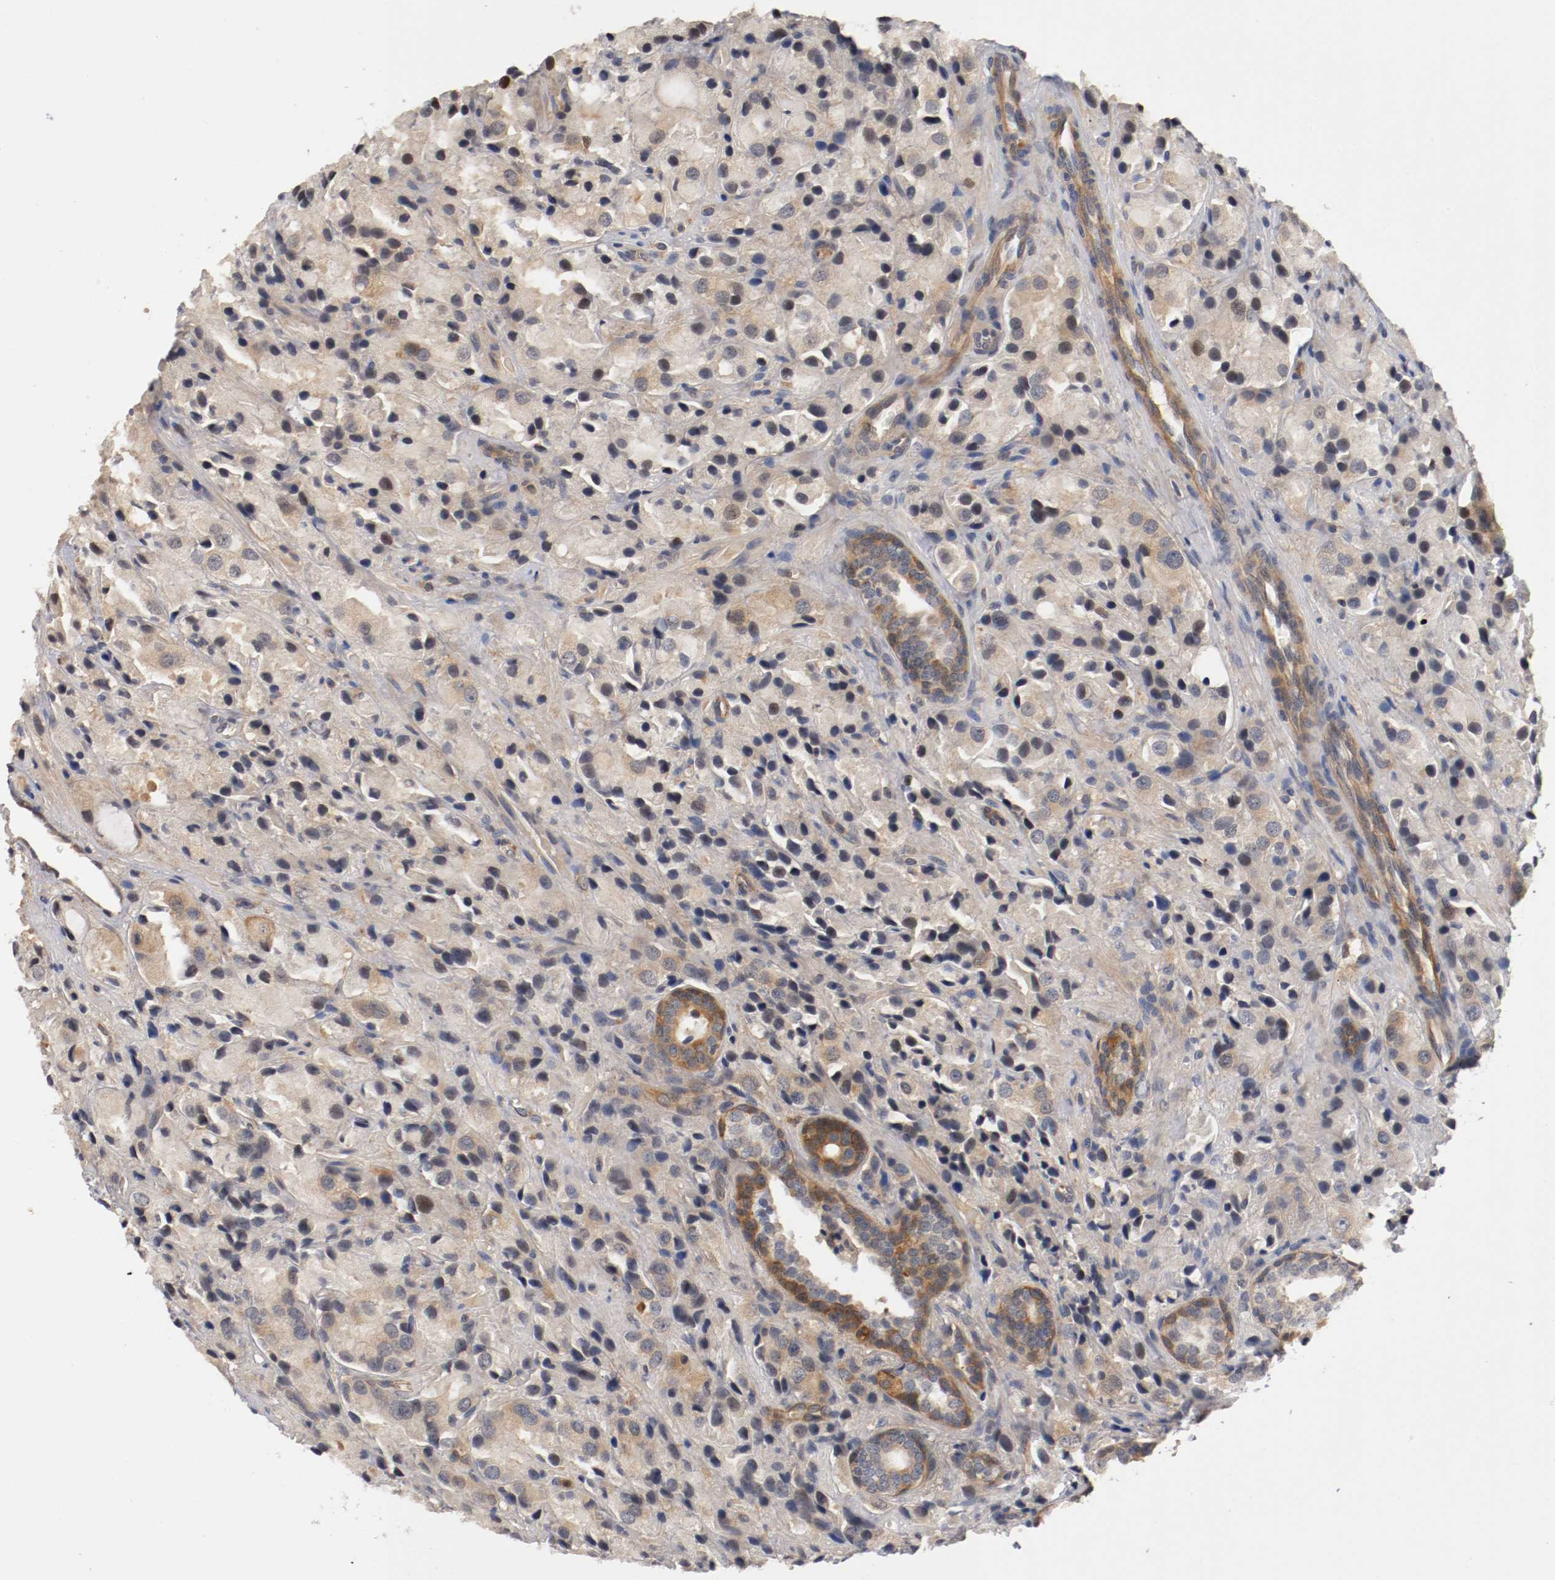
{"staining": {"intensity": "weak", "quantity": "25%-75%", "location": "cytoplasmic/membranous"}, "tissue": "prostate cancer", "cell_type": "Tumor cells", "image_type": "cancer", "snomed": [{"axis": "morphology", "description": "Adenocarcinoma, High grade"}, {"axis": "topography", "description": "Prostate"}], "caption": "A micrograph showing weak cytoplasmic/membranous expression in about 25%-75% of tumor cells in prostate cancer (high-grade adenocarcinoma), as visualized by brown immunohistochemical staining.", "gene": "RBM23", "patient": {"sex": "male", "age": 70}}